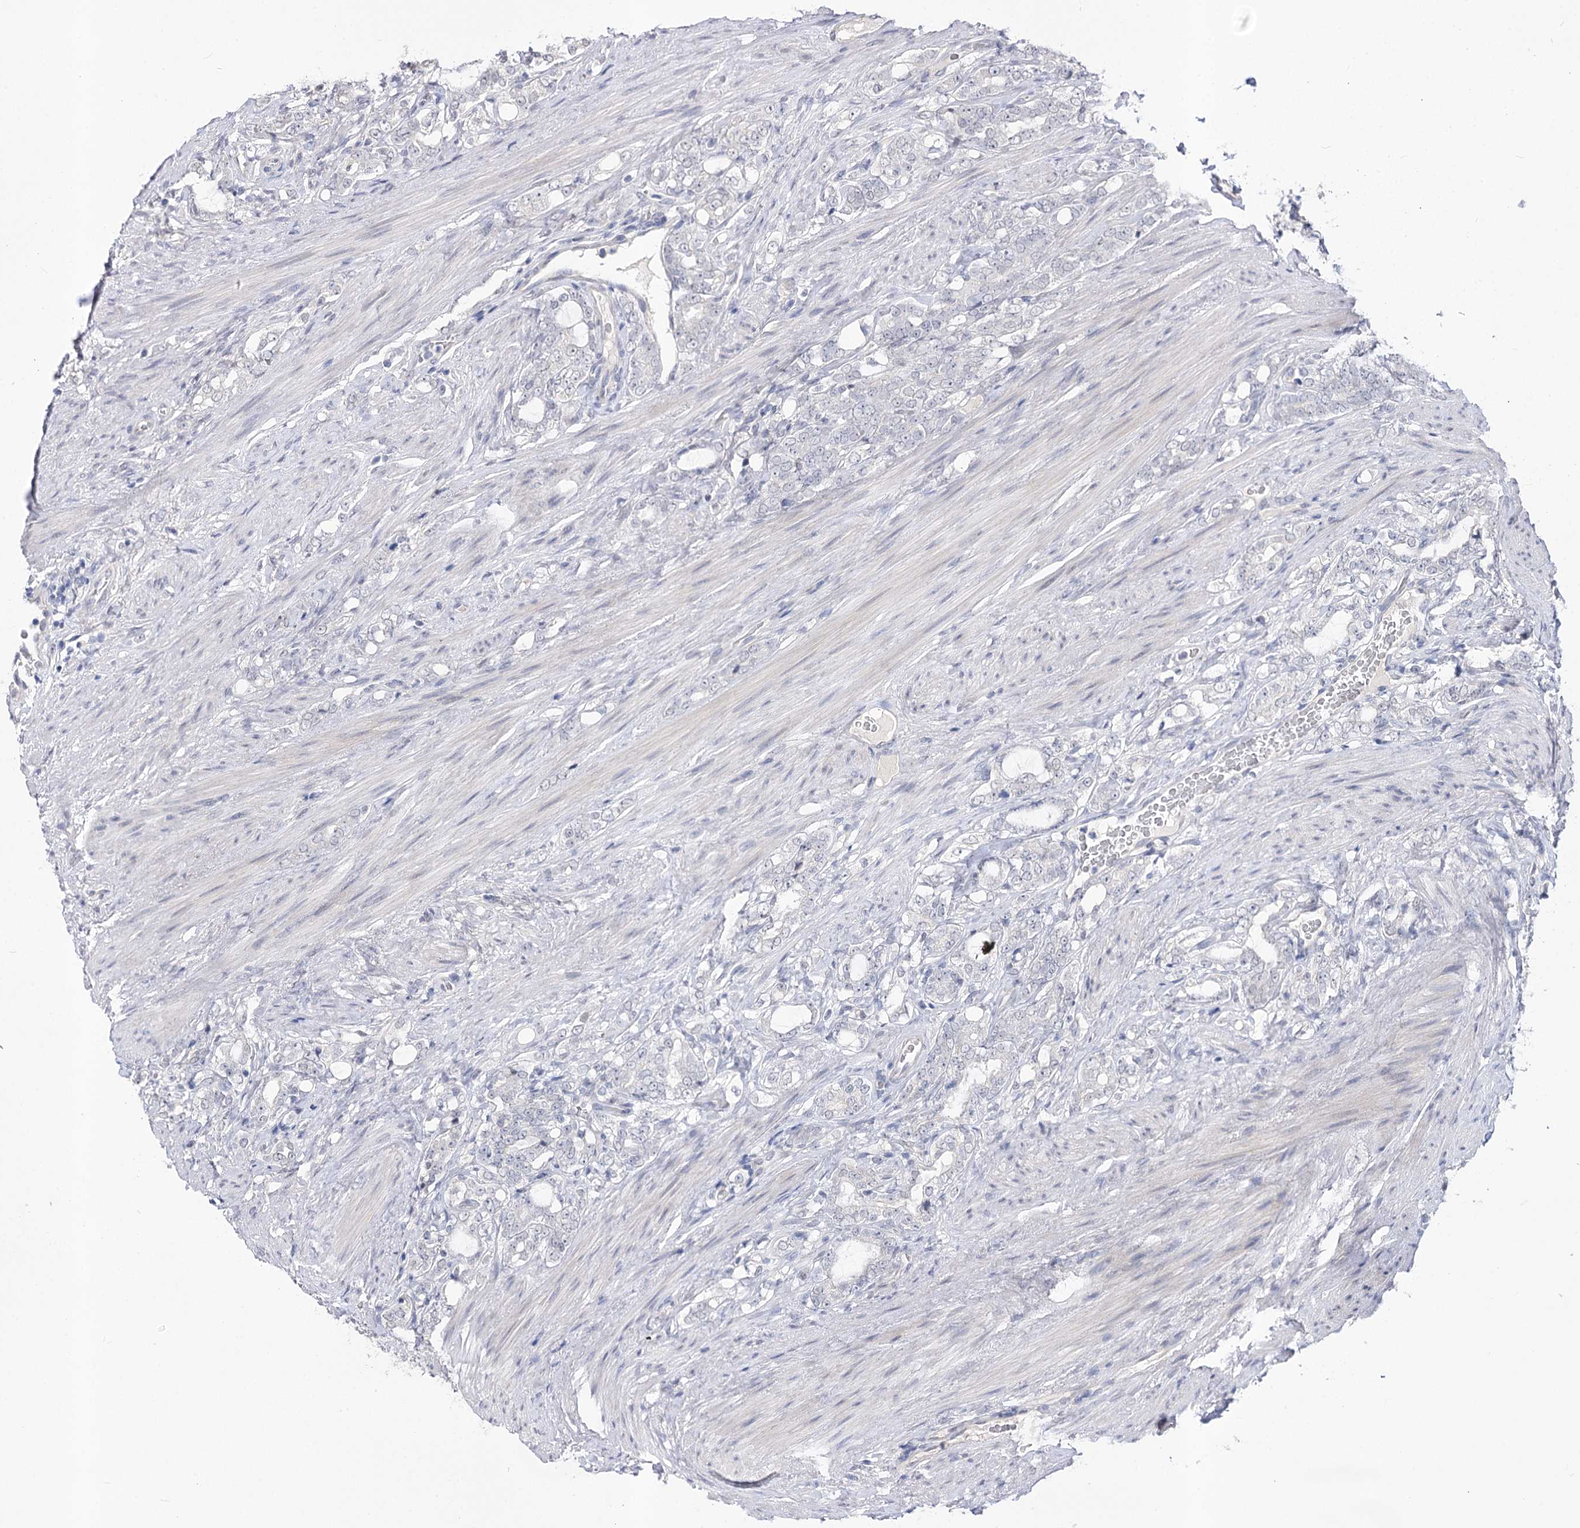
{"staining": {"intensity": "negative", "quantity": "none", "location": "none"}, "tissue": "prostate cancer", "cell_type": "Tumor cells", "image_type": "cancer", "snomed": [{"axis": "morphology", "description": "Adenocarcinoma, High grade"}, {"axis": "topography", "description": "Prostate"}], "caption": "Immunohistochemical staining of human high-grade adenocarcinoma (prostate) exhibits no significant positivity in tumor cells.", "gene": "ATP10B", "patient": {"sex": "male", "age": 64}}